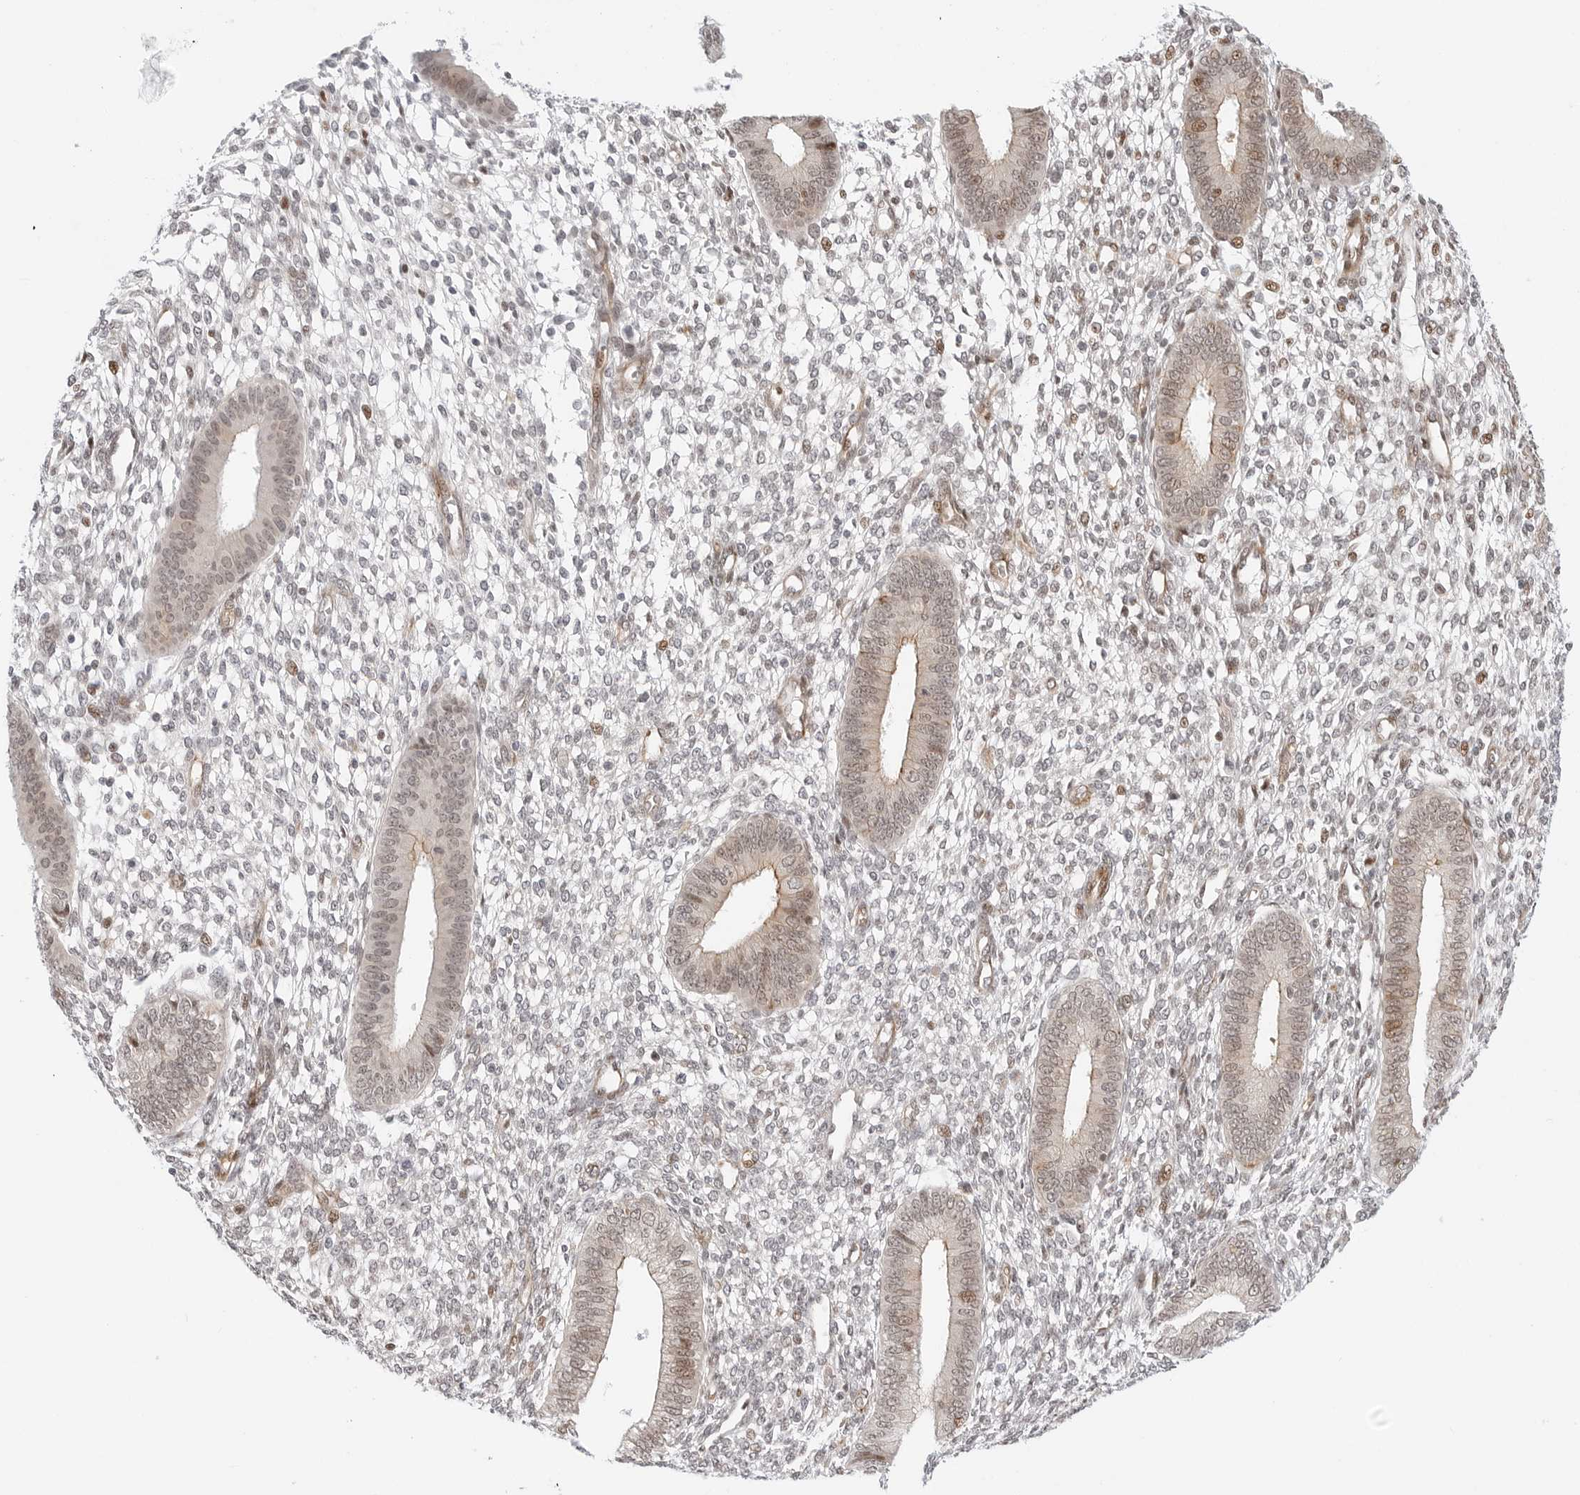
{"staining": {"intensity": "weak", "quantity": "25%-75%", "location": "nuclear"}, "tissue": "endometrium", "cell_type": "Cells in endometrial stroma", "image_type": "normal", "snomed": [{"axis": "morphology", "description": "Normal tissue, NOS"}, {"axis": "topography", "description": "Endometrium"}], "caption": "A histopathology image showing weak nuclear positivity in about 25%-75% of cells in endometrial stroma in normal endometrium, as visualized by brown immunohistochemical staining.", "gene": "ZNF613", "patient": {"sex": "female", "age": 46}}